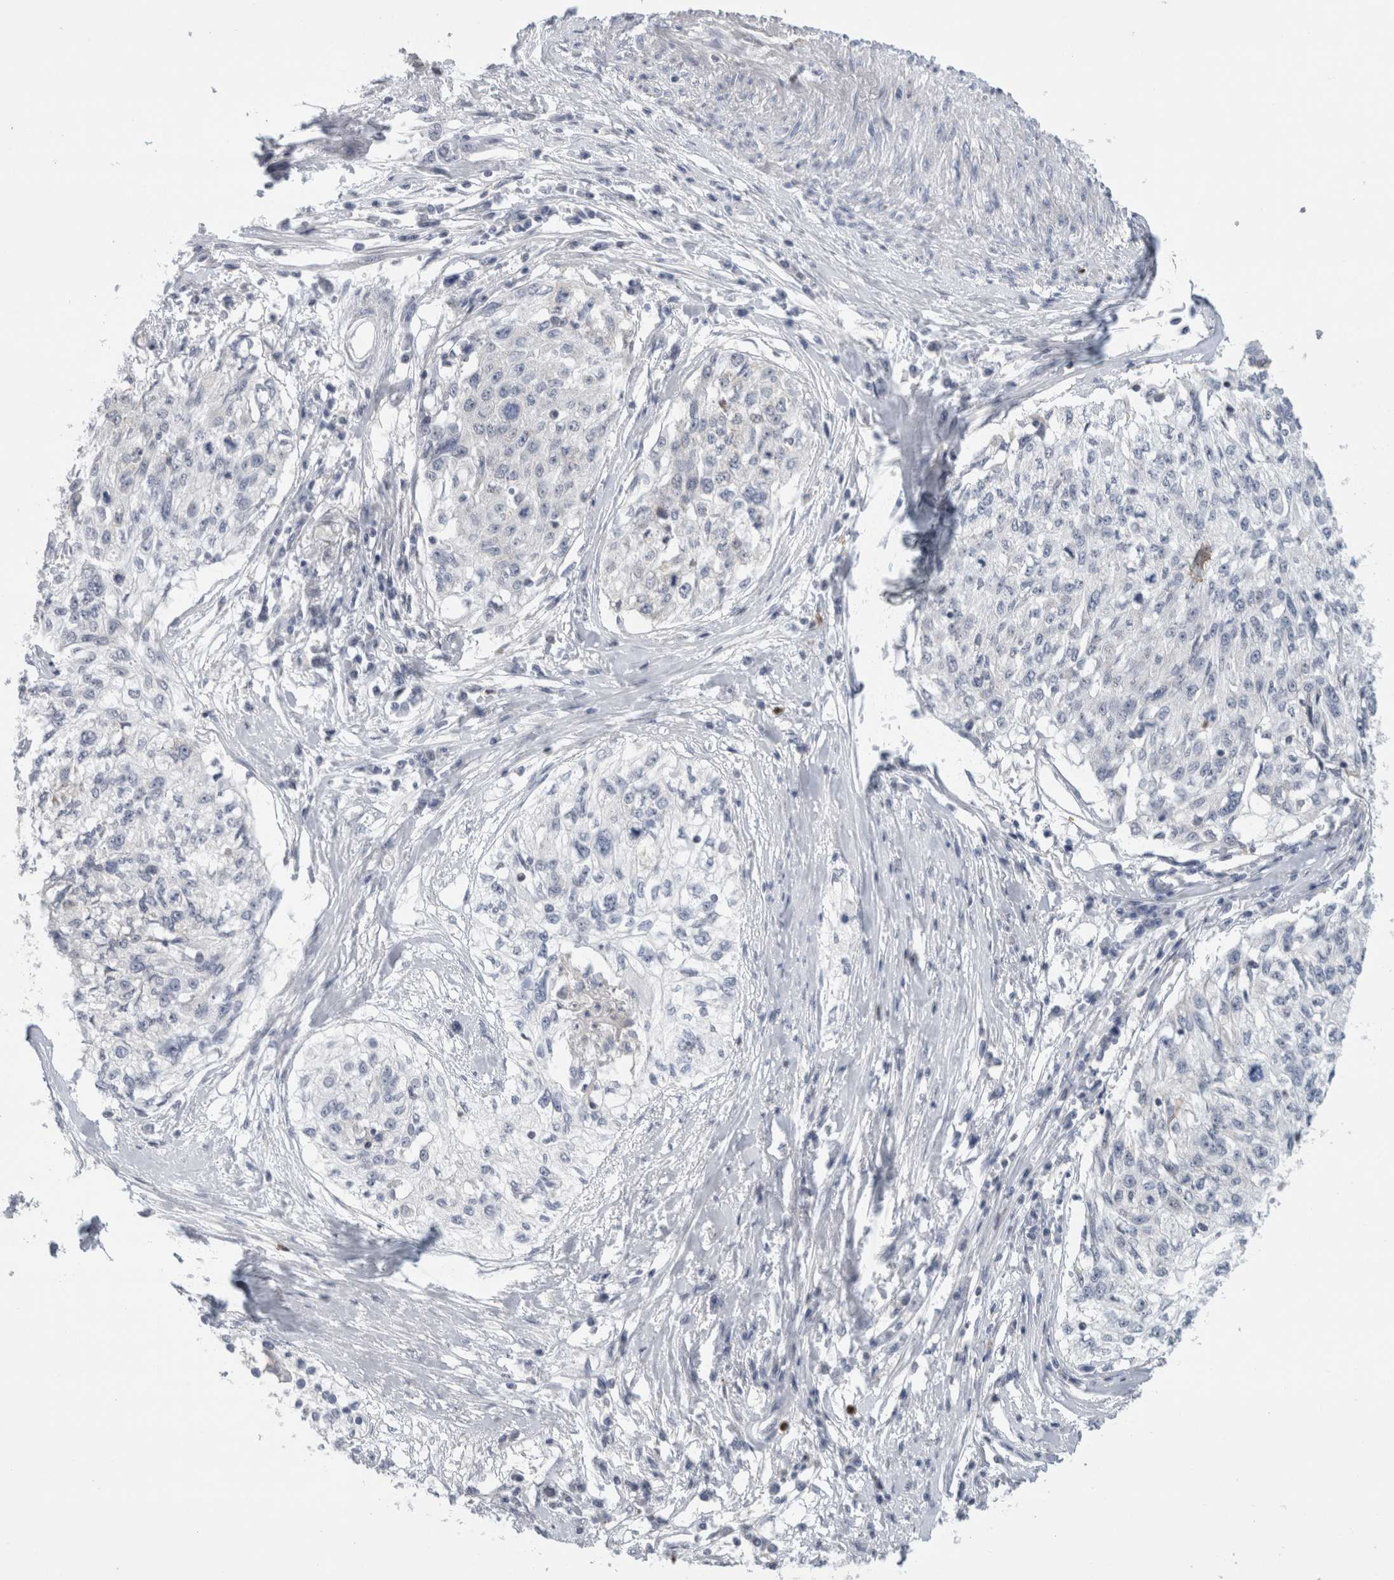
{"staining": {"intensity": "negative", "quantity": "none", "location": "none"}, "tissue": "cervical cancer", "cell_type": "Tumor cells", "image_type": "cancer", "snomed": [{"axis": "morphology", "description": "Squamous cell carcinoma, NOS"}, {"axis": "topography", "description": "Cervix"}], "caption": "A high-resolution micrograph shows IHC staining of cervical cancer, which displays no significant expression in tumor cells.", "gene": "AGMAT", "patient": {"sex": "female", "age": 57}}